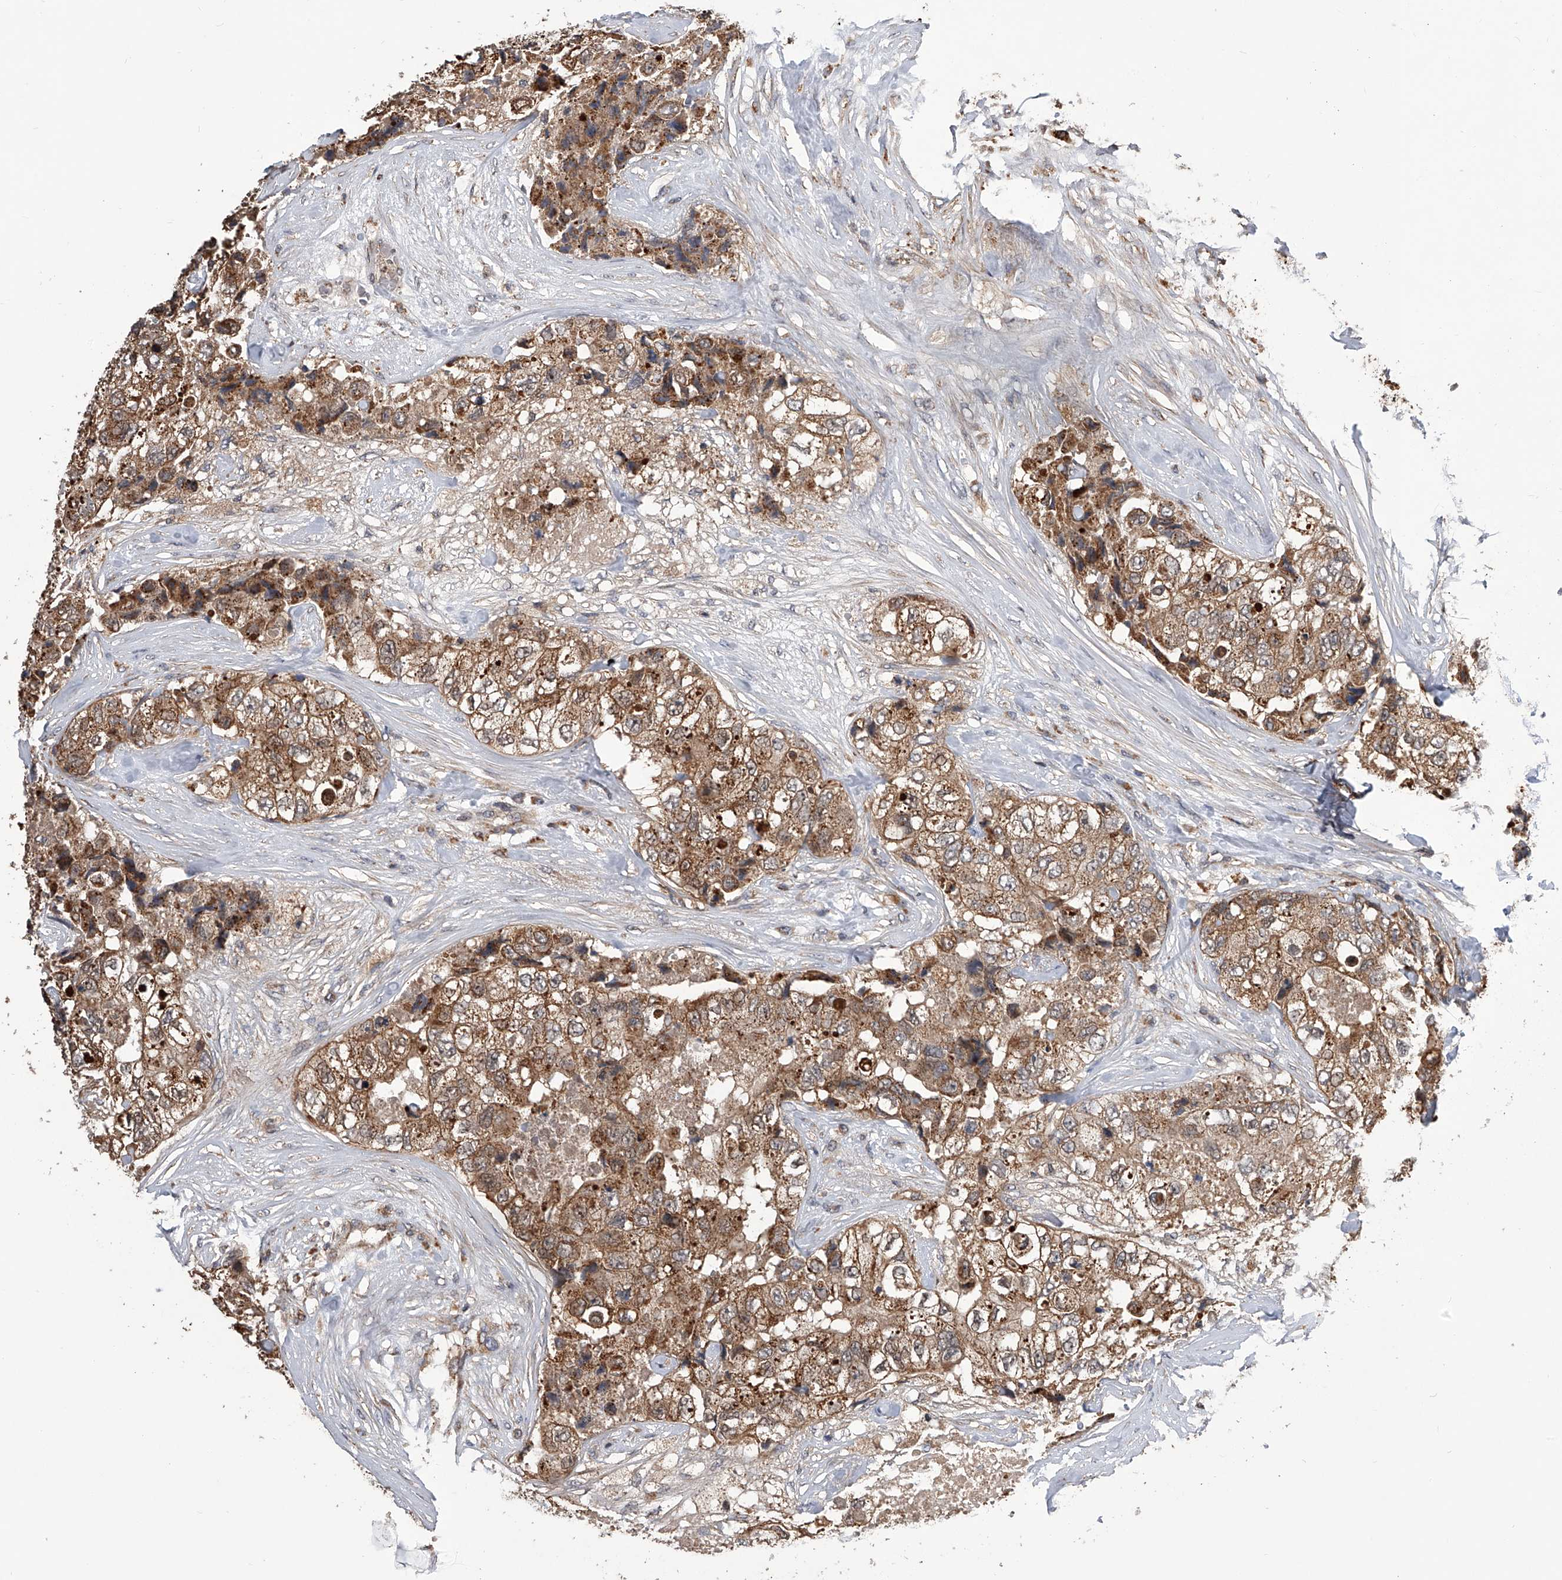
{"staining": {"intensity": "moderate", "quantity": ">75%", "location": "cytoplasmic/membranous"}, "tissue": "breast cancer", "cell_type": "Tumor cells", "image_type": "cancer", "snomed": [{"axis": "morphology", "description": "Duct carcinoma"}, {"axis": "topography", "description": "Breast"}], "caption": "Protein staining shows moderate cytoplasmic/membranous staining in approximately >75% of tumor cells in breast cancer (intraductal carcinoma). (IHC, brightfield microscopy, high magnification).", "gene": "GMDS", "patient": {"sex": "female", "age": 62}}